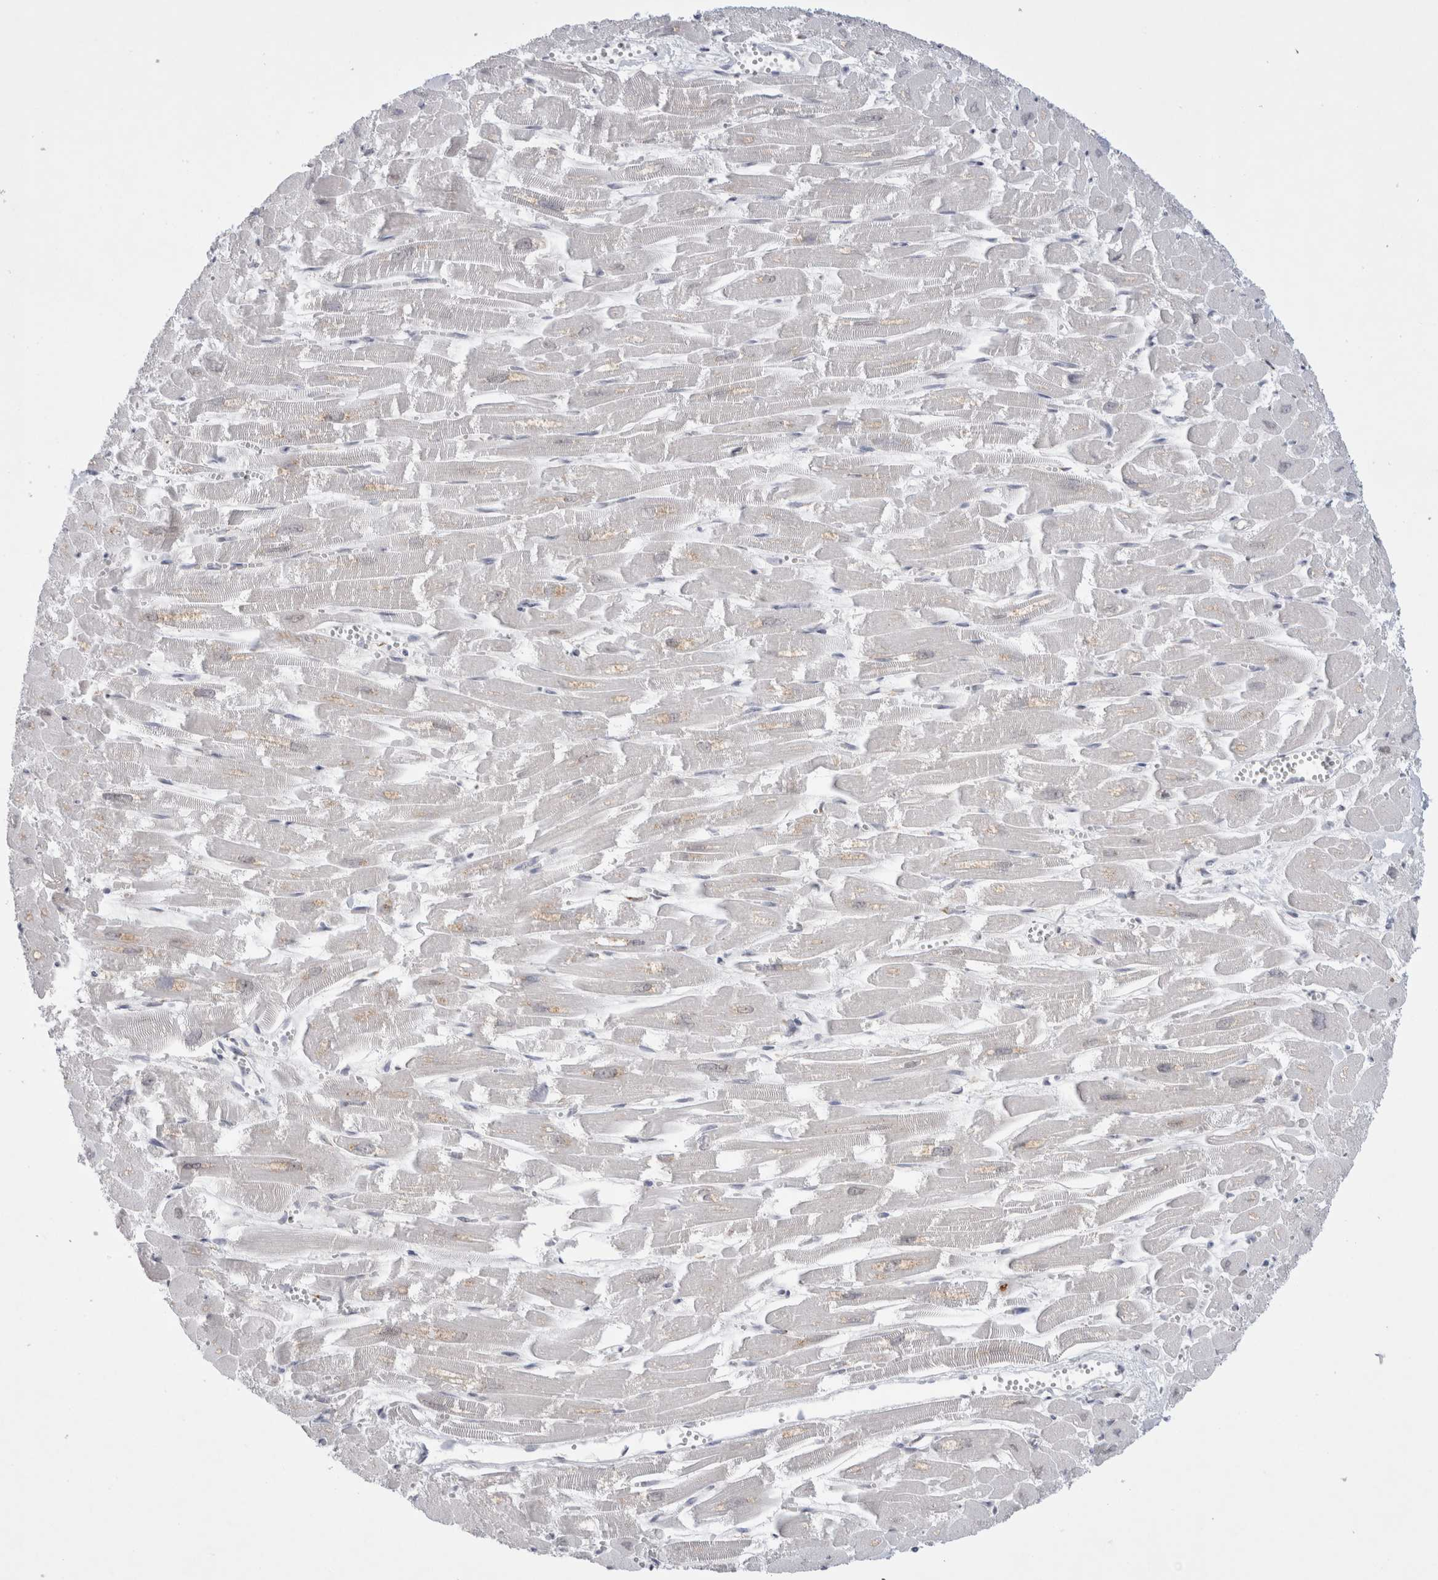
{"staining": {"intensity": "weak", "quantity": "<25%", "location": "cytoplasmic/membranous,nuclear"}, "tissue": "heart muscle", "cell_type": "Cardiomyocytes", "image_type": "normal", "snomed": [{"axis": "morphology", "description": "Normal tissue, NOS"}, {"axis": "topography", "description": "Heart"}], "caption": "High power microscopy photomicrograph of an IHC histopathology image of normal heart muscle, revealing no significant positivity in cardiomyocytes. Nuclei are stained in blue.", "gene": "TRMT1L", "patient": {"sex": "male", "age": 54}}